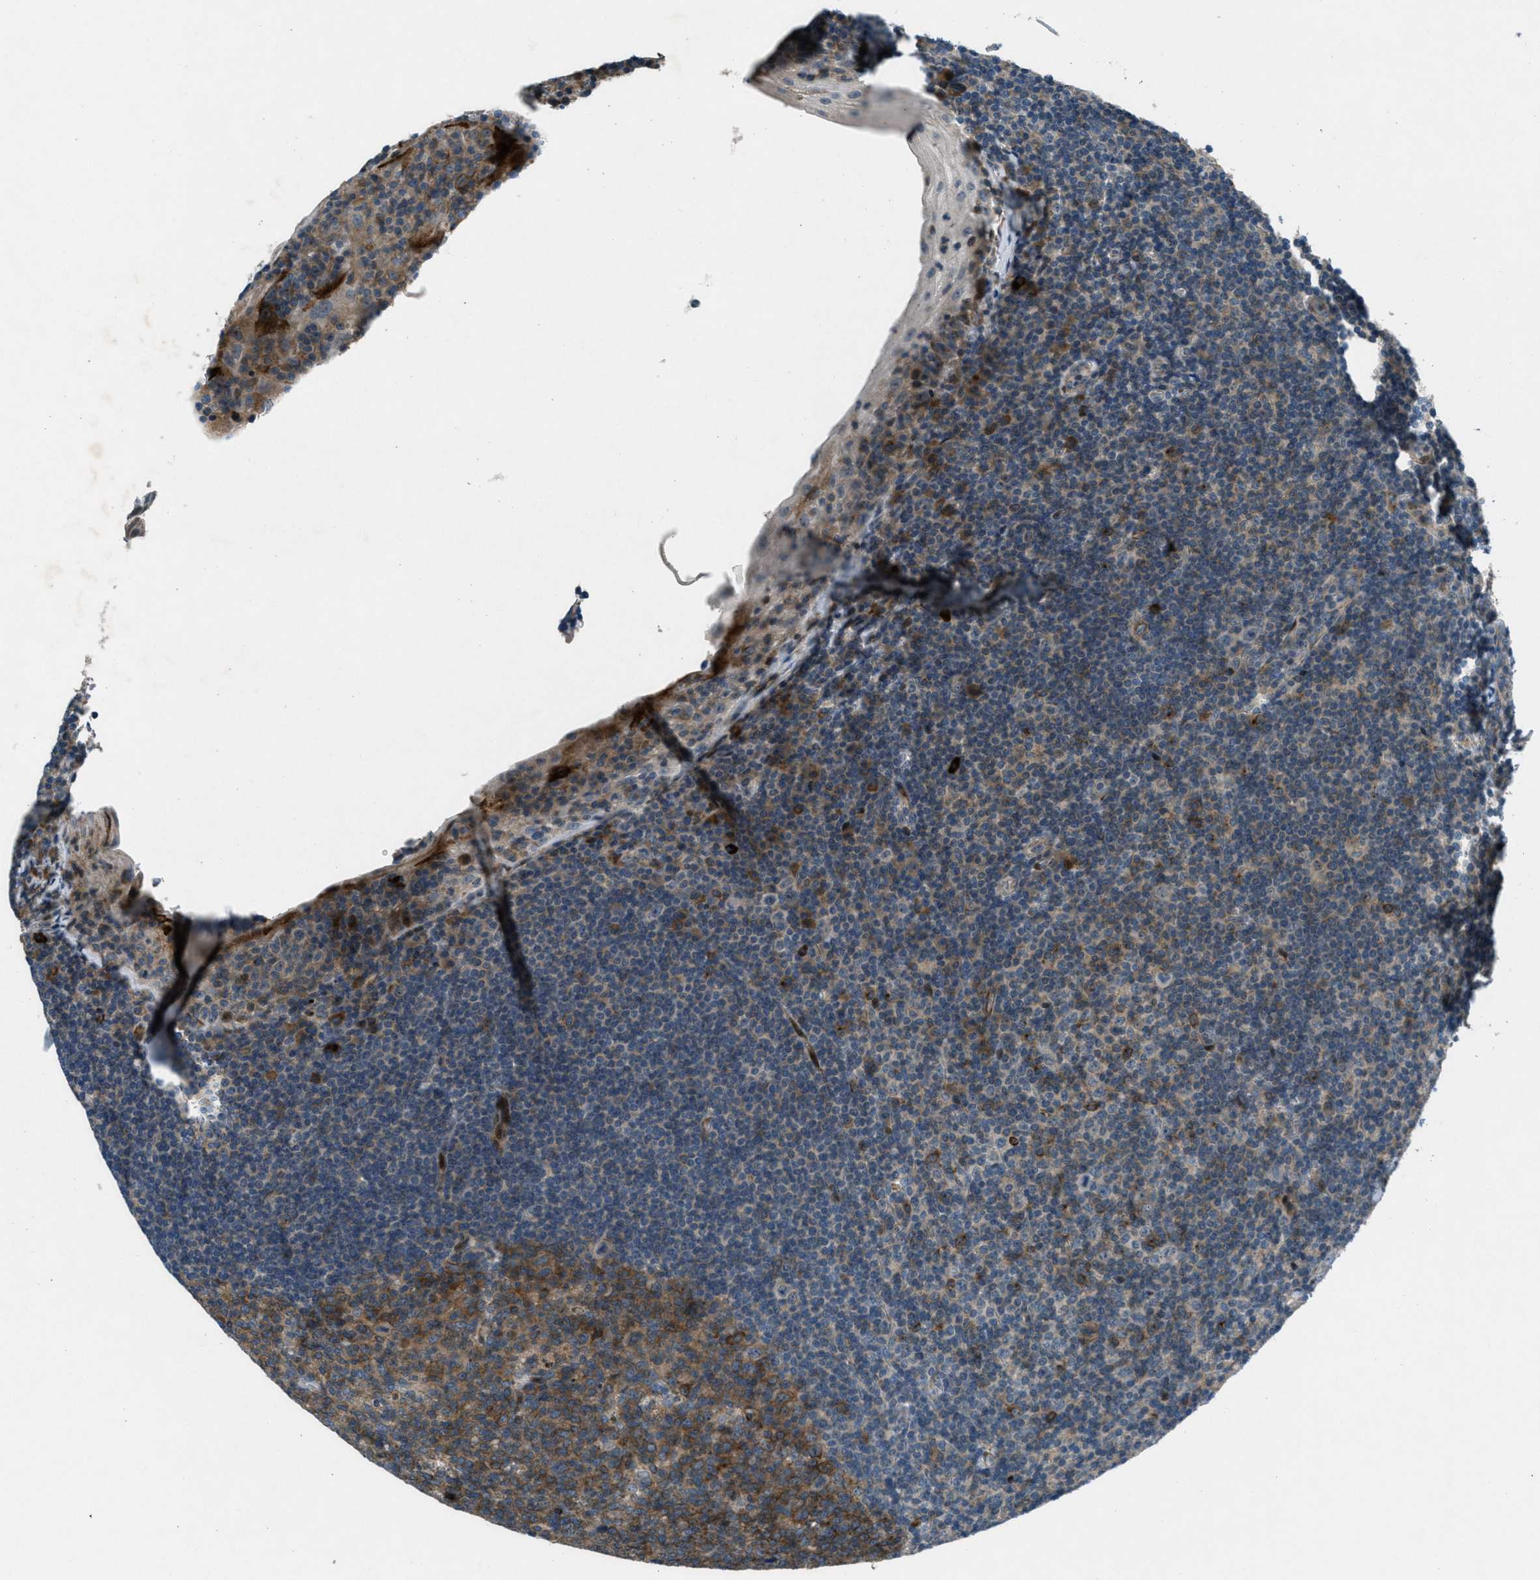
{"staining": {"intensity": "moderate", "quantity": ">75%", "location": "cytoplasmic/membranous"}, "tissue": "tonsil", "cell_type": "Germinal center cells", "image_type": "normal", "snomed": [{"axis": "morphology", "description": "Normal tissue, NOS"}, {"axis": "topography", "description": "Tonsil"}], "caption": "IHC (DAB) staining of benign human tonsil exhibits moderate cytoplasmic/membranous protein expression in approximately >75% of germinal center cells.", "gene": "CLEC2D", "patient": {"sex": "male", "age": 37}}